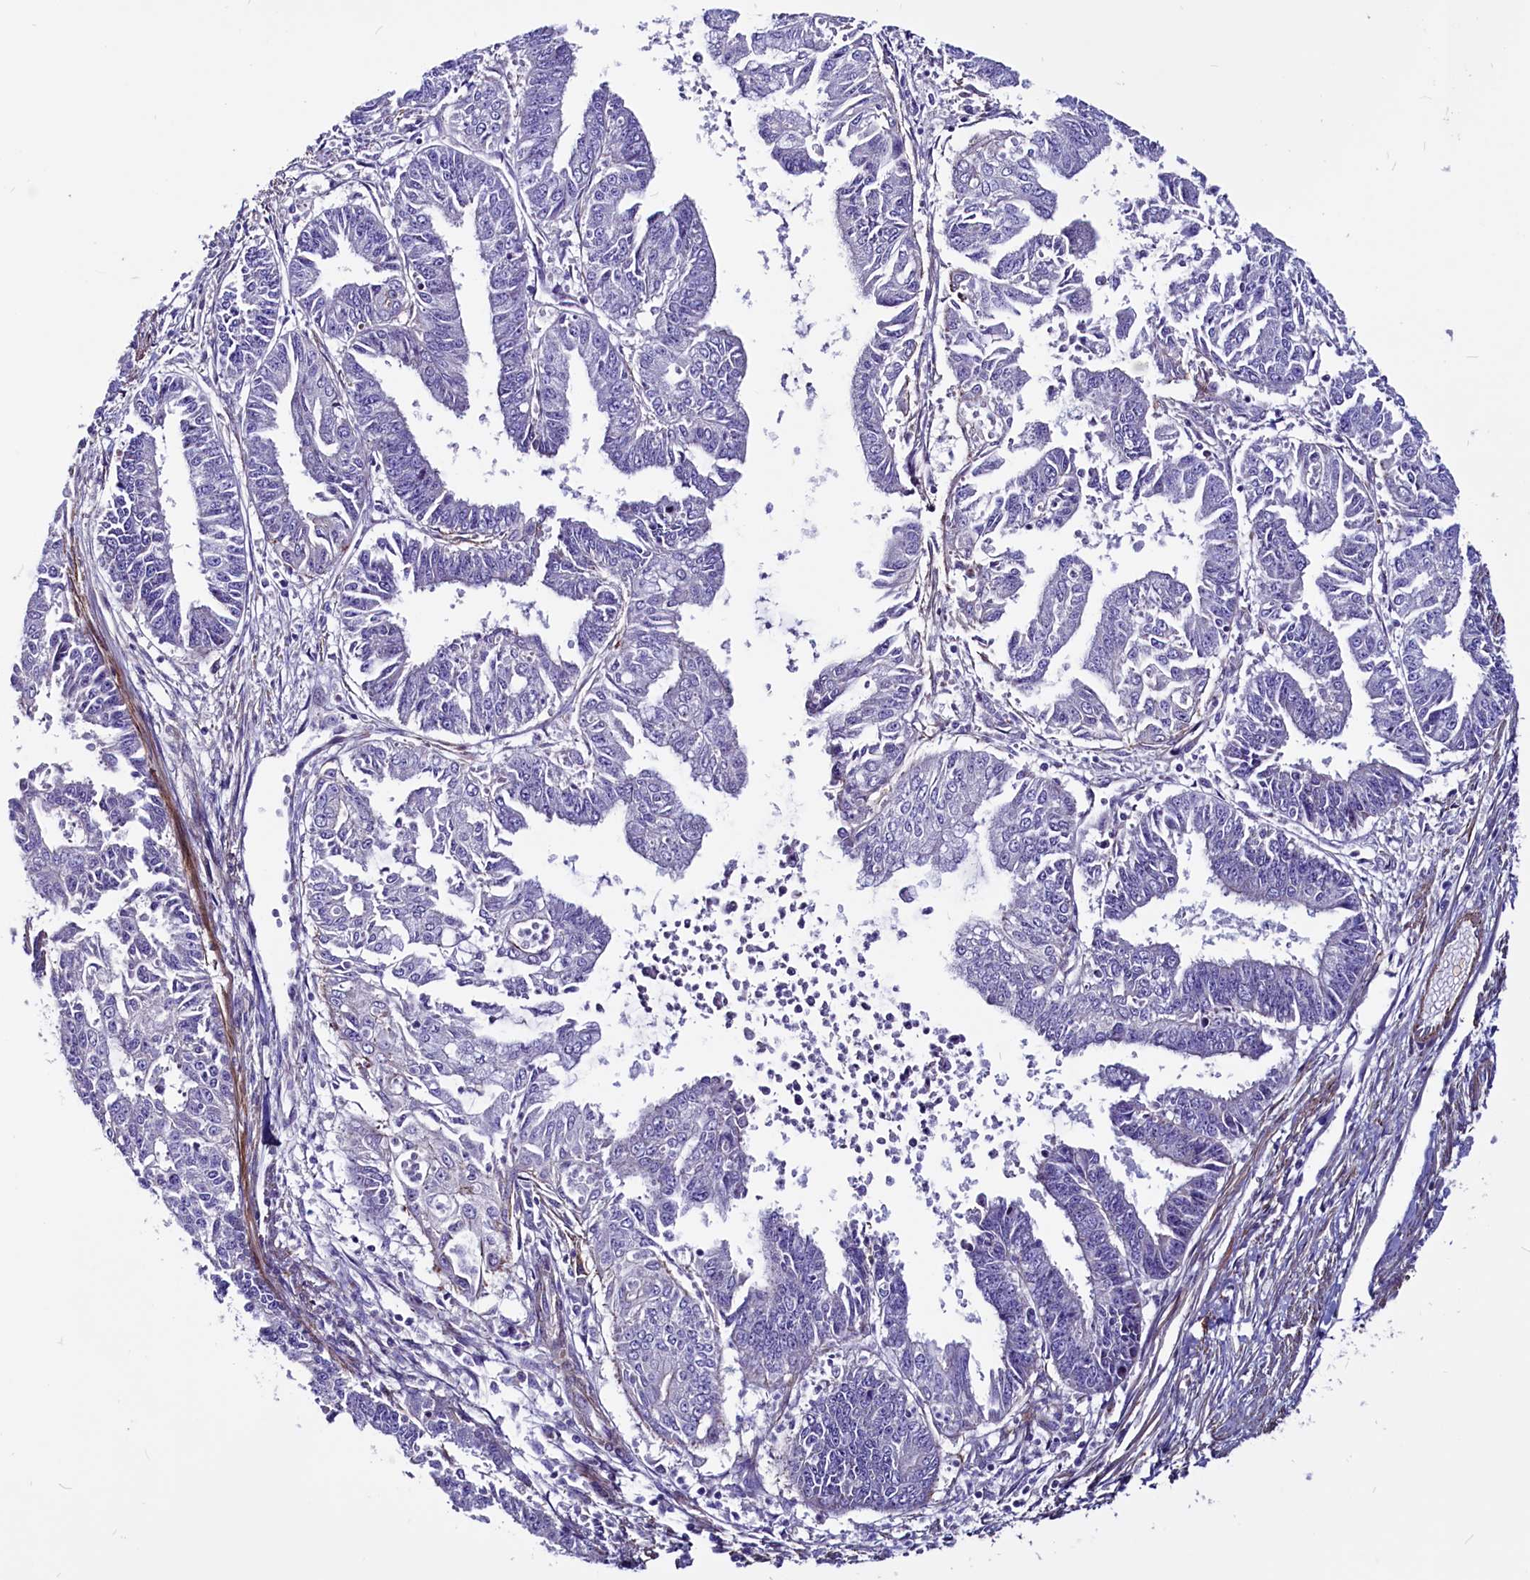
{"staining": {"intensity": "negative", "quantity": "none", "location": "none"}, "tissue": "endometrial cancer", "cell_type": "Tumor cells", "image_type": "cancer", "snomed": [{"axis": "morphology", "description": "Adenocarcinoma, NOS"}, {"axis": "topography", "description": "Endometrium"}], "caption": "Tumor cells are negative for protein expression in human endometrial cancer.", "gene": "ZNF749", "patient": {"sex": "female", "age": 73}}